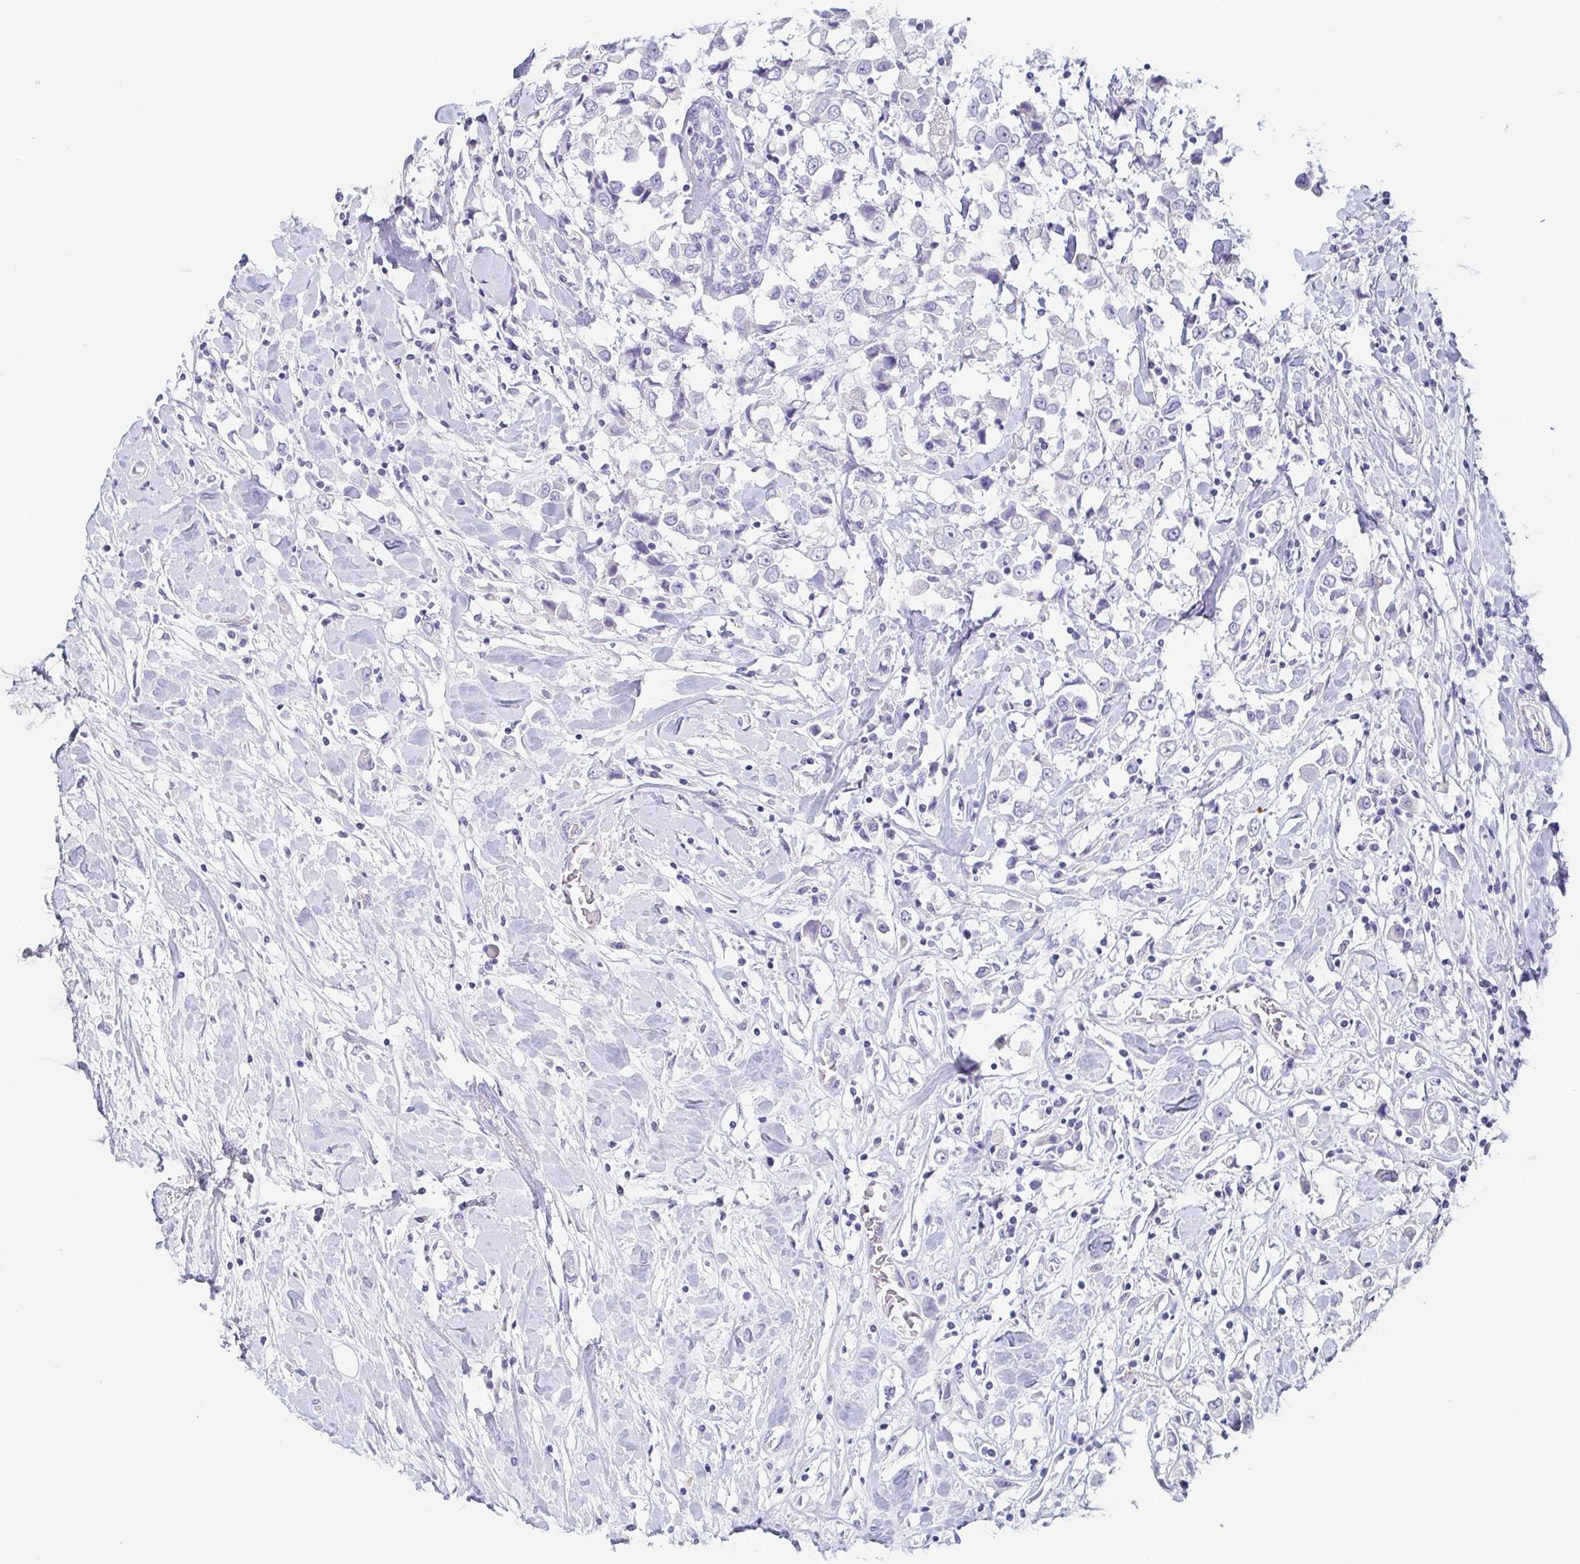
{"staining": {"intensity": "negative", "quantity": "none", "location": "none"}, "tissue": "breast cancer", "cell_type": "Tumor cells", "image_type": "cancer", "snomed": [{"axis": "morphology", "description": "Duct carcinoma"}, {"axis": "topography", "description": "Breast"}], "caption": "This is an immunohistochemistry (IHC) image of breast infiltrating ductal carcinoma. There is no positivity in tumor cells.", "gene": "PRR27", "patient": {"sex": "female", "age": 61}}